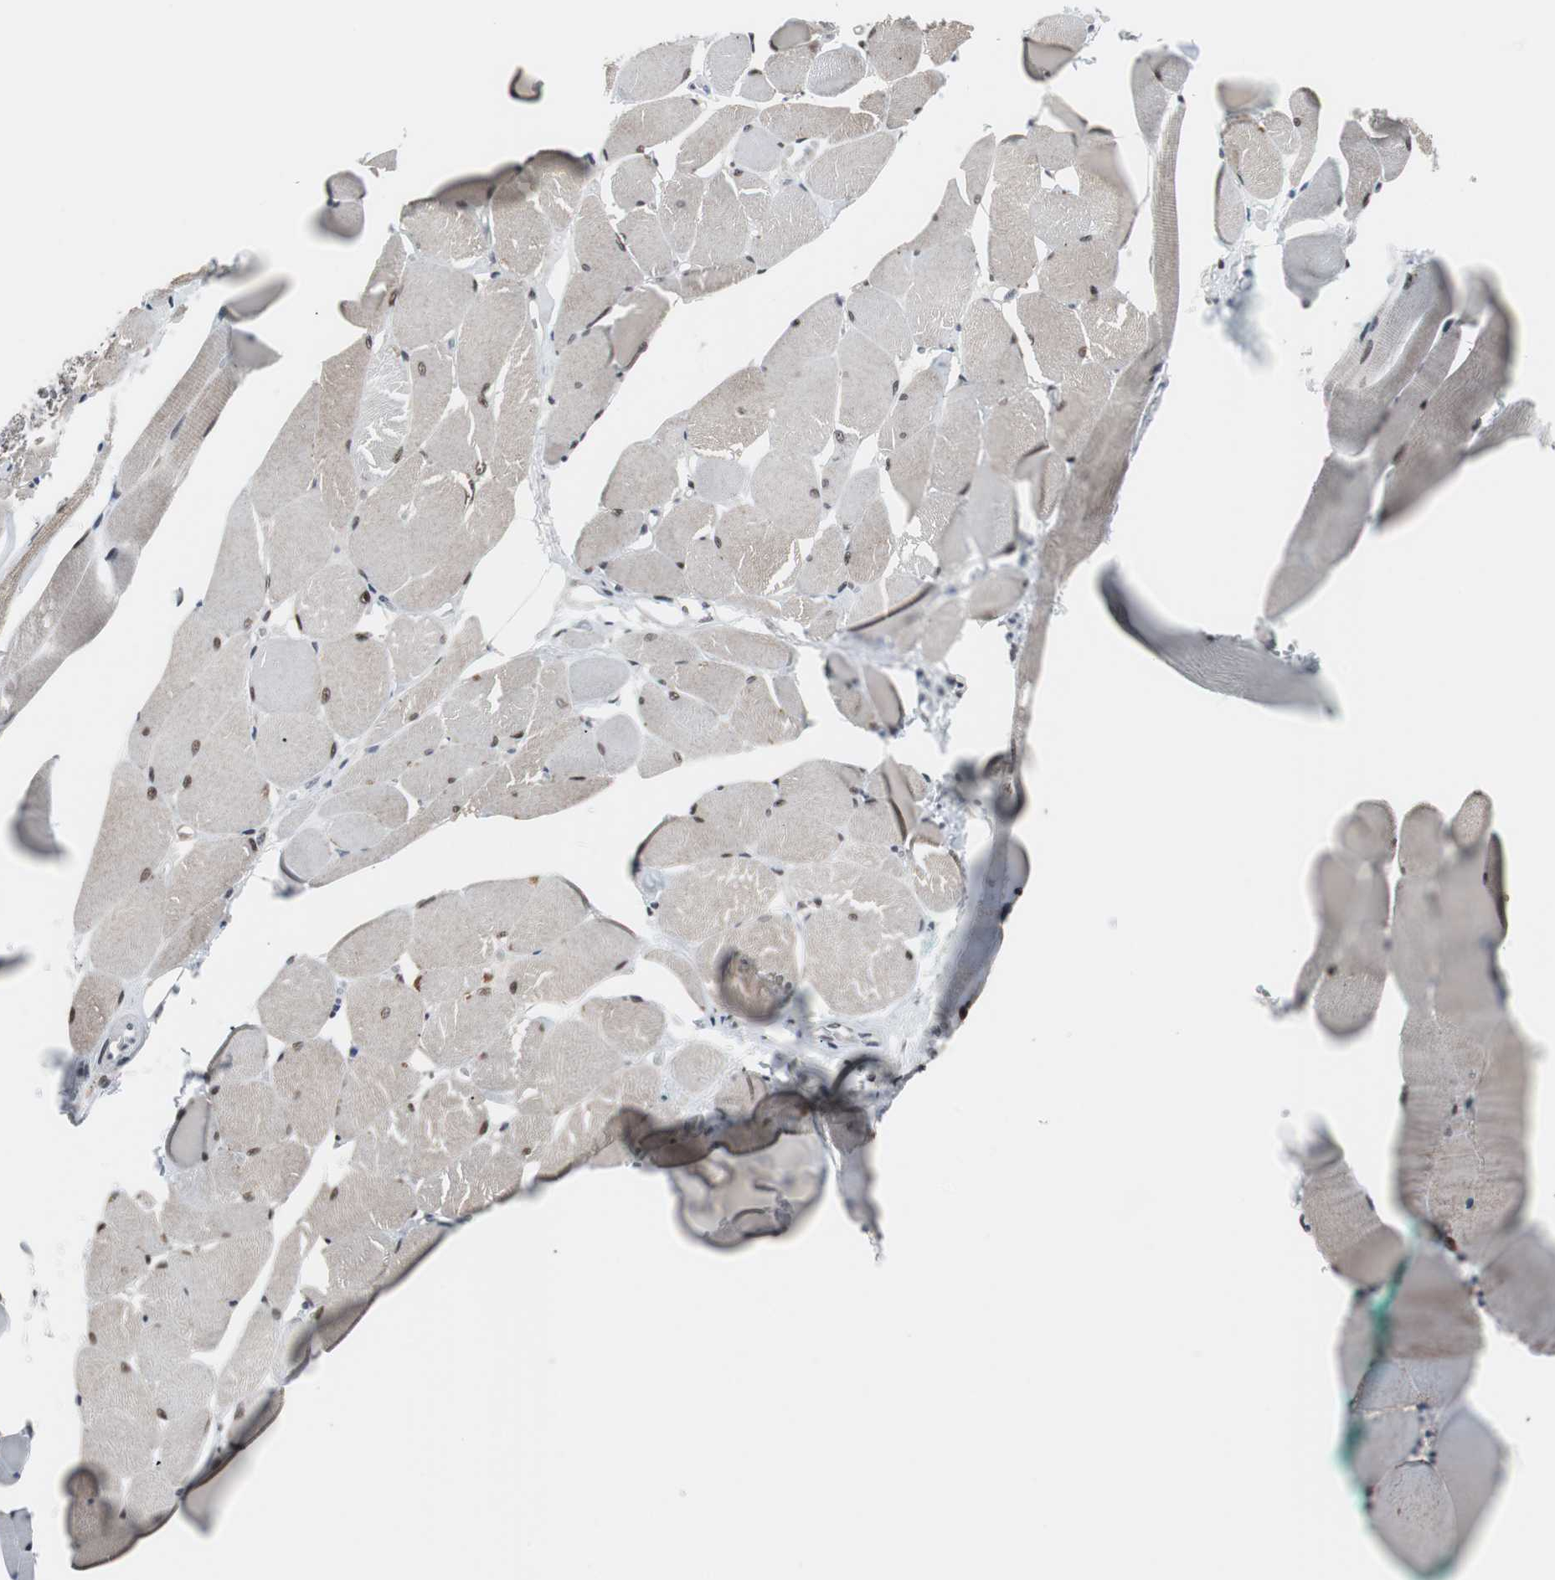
{"staining": {"intensity": "strong", "quantity": ">75%", "location": "cytoplasmic/membranous,nuclear"}, "tissue": "skeletal muscle", "cell_type": "Myocytes", "image_type": "normal", "snomed": [{"axis": "morphology", "description": "Normal tissue, NOS"}, {"axis": "topography", "description": "Skeletal muscle"}, {"axis": "topography", "description": "Peripheral nerve tissue"}], "caption": "Immunohistochemistry (DAB (3,3'-diaminobenzidine)) staining of normal skeletal muscle reveals strong cytoplasmic/membranous,nuclear protein staining in about >75% of myocytes.", "gene": "ZHX2", "patient": {"sex": "female", "age": 84}}